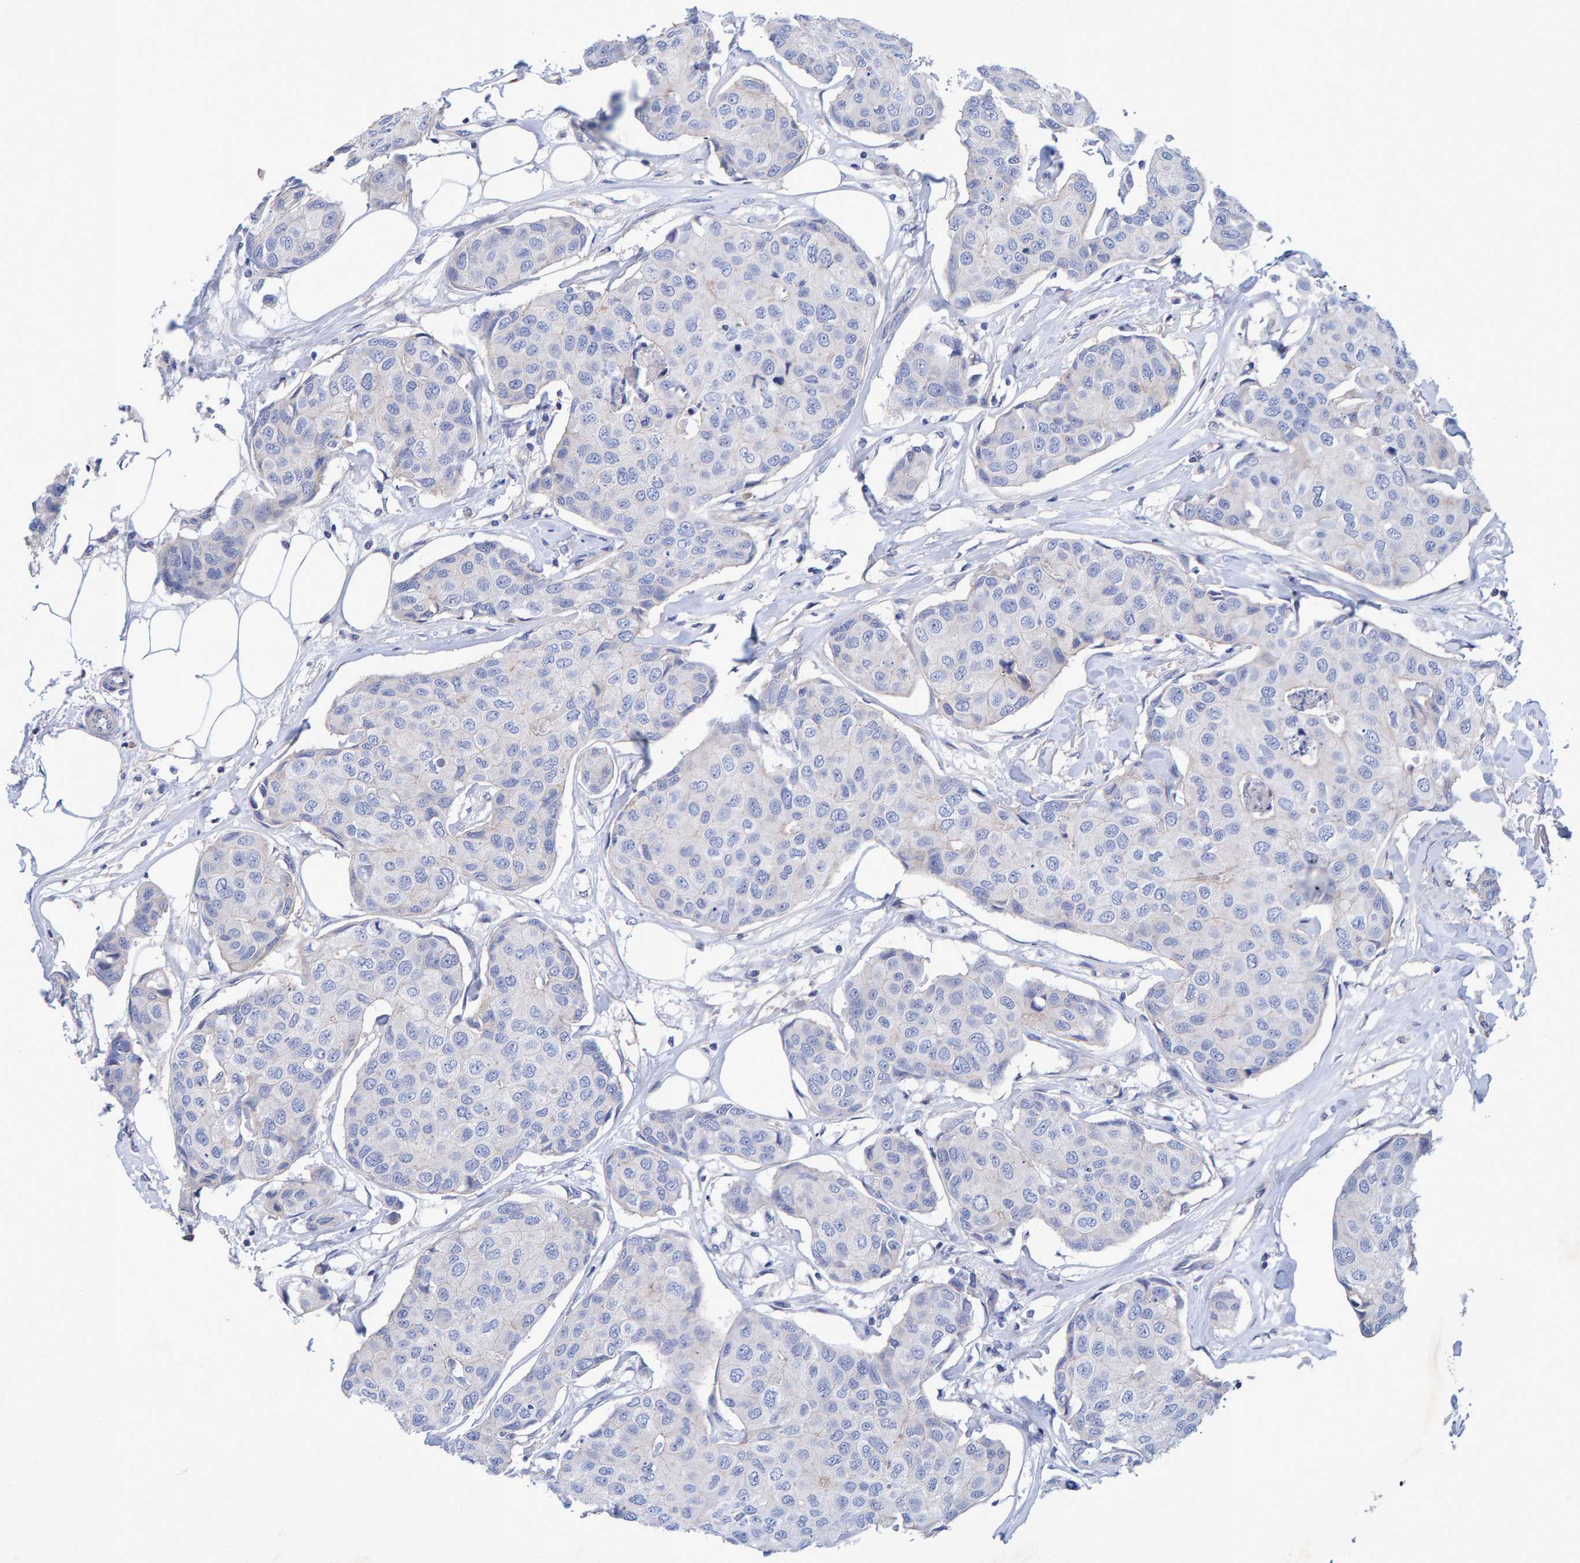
{"staining": {"intensity": "negative", "quantity": "none", "location": "none"}, "tissue": "breast cancer", "cell_type": "Tumor cells", "image_type": "cancer", "snomed": [{"axis": "morphology", "description": "Duct carcinoma"}, {"axis": "topography", "description": "Breast"}], "caption": "Tumor cells are negative for brown protein staining in intraductal carcinoma (breast). Nuclei are stained in blue.", "gene": "EFR3A", "patient": {"sex": "female", "age": 80}}